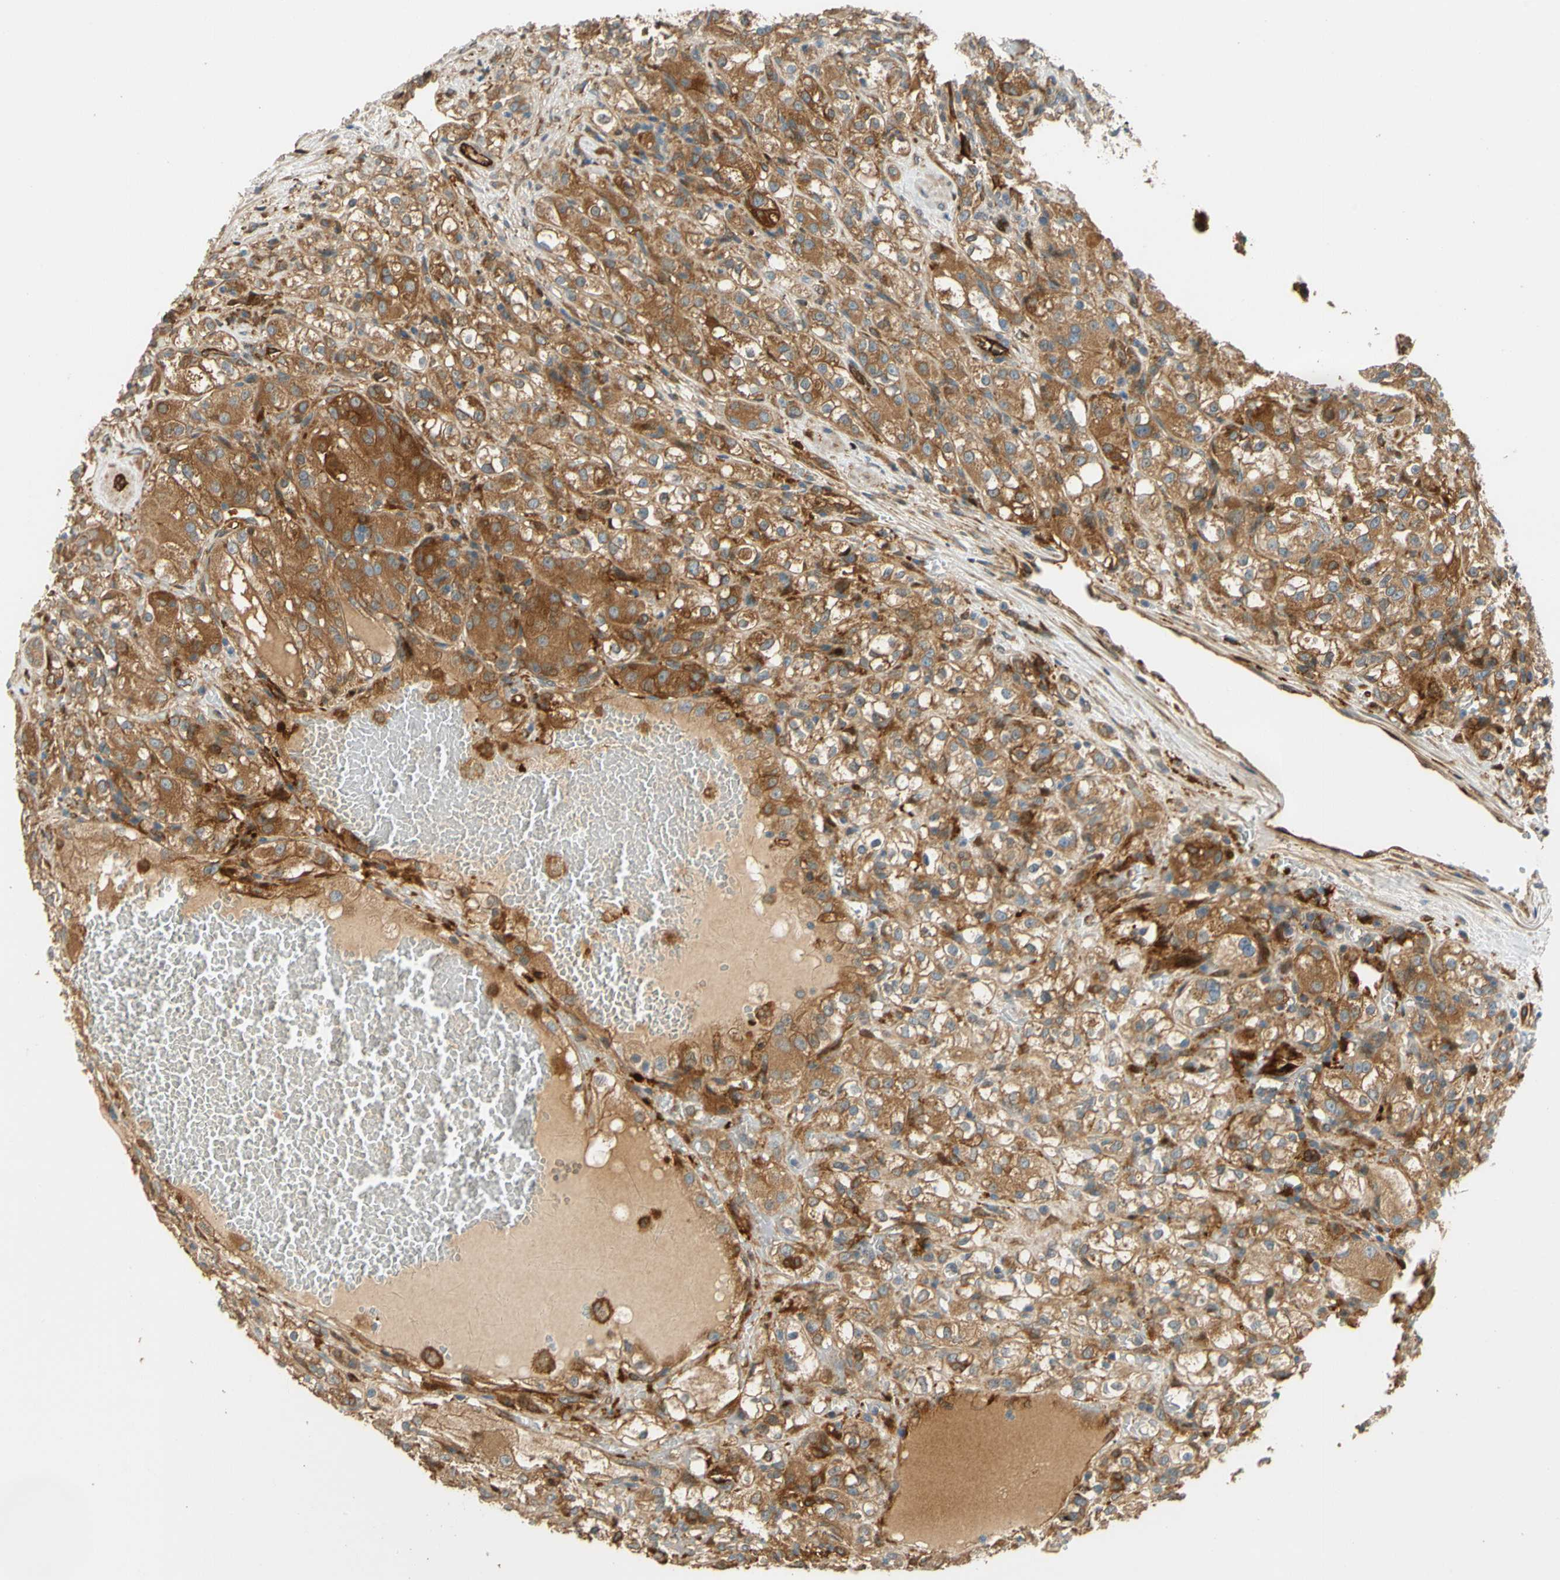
{"staining": {"intensity": "moderate", "quantity": ">75%", "location": "cytoplasmic/membranous"}, "tissue": "renal cancer", "cell_type": "Tumor cells", "image_type": "cancer", "snomed": [{"axis": "morphology", "description": "Normal tissue, NOS"}, {"axis": "morphology", "description": "Adenocarcinoma, NOS"}, {"axis": "topography", "description": "Kidney"}], "caption": "The immunohistochemical stain shows moderate cytoplasmic/membranous expression in tumor cells of renal adenocarcinoma tissue.", "gene": "PARP14", "patient": {"sex": "male", "age": 61}}